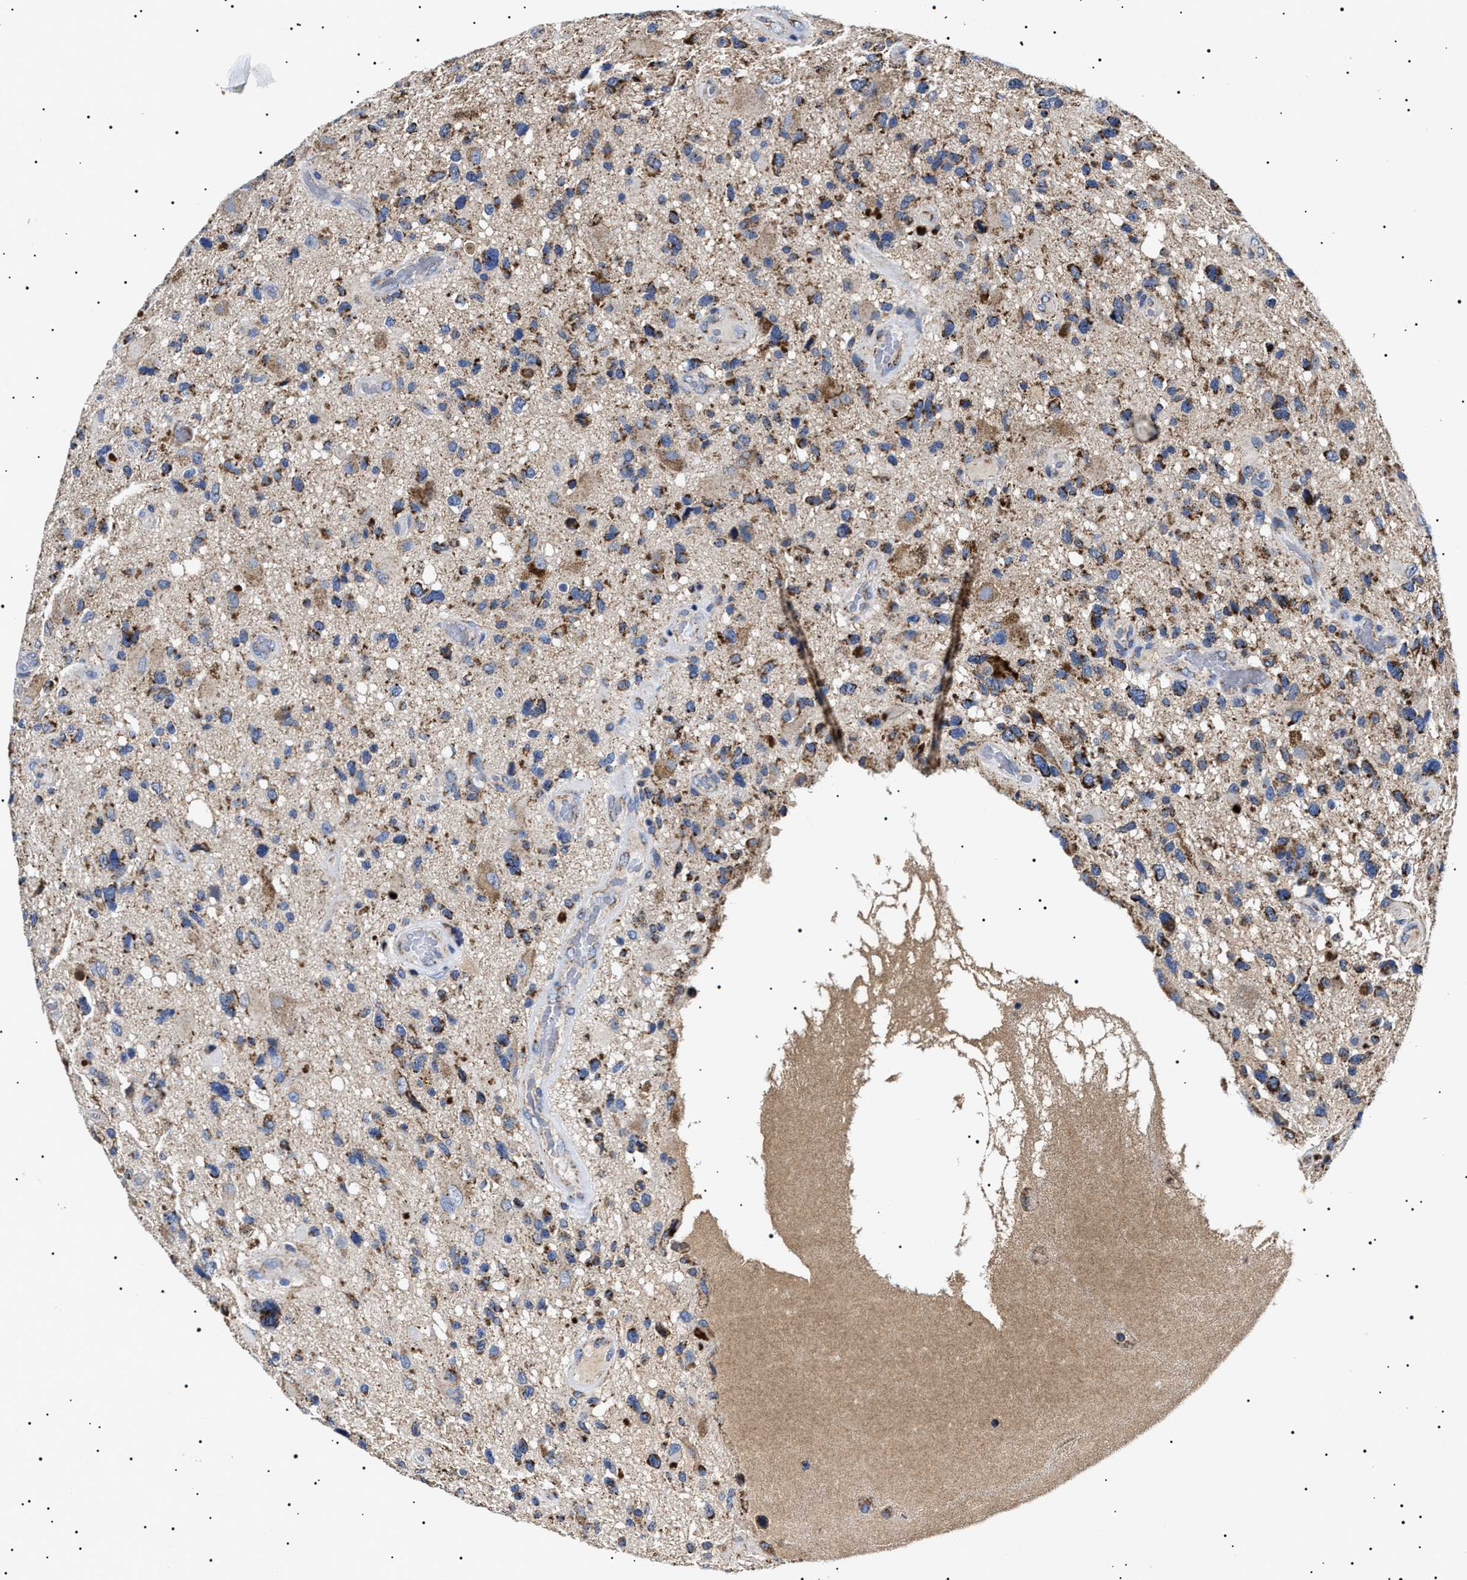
{"staining": {"intensity": "strong", "quantity": "25%-75%", "location": "cytoplasmic/membranous"}, "tissue": "glioma", "cell_type": "Tumor cells", "image_type": "cancer", "snomed": [{"axis": "morphology", "description": "Glioma, malignant, High grade"}, {"axis": "topography", "description": "Brain"}], "caption": "An image of human malignant glioma (high-grade) stained for a protein demonstrates strong cytoplasmic/membranous brown staining in tumor cells.", "gene": "CHRDL2", "patient": {"sex": "male", "age": 33}}